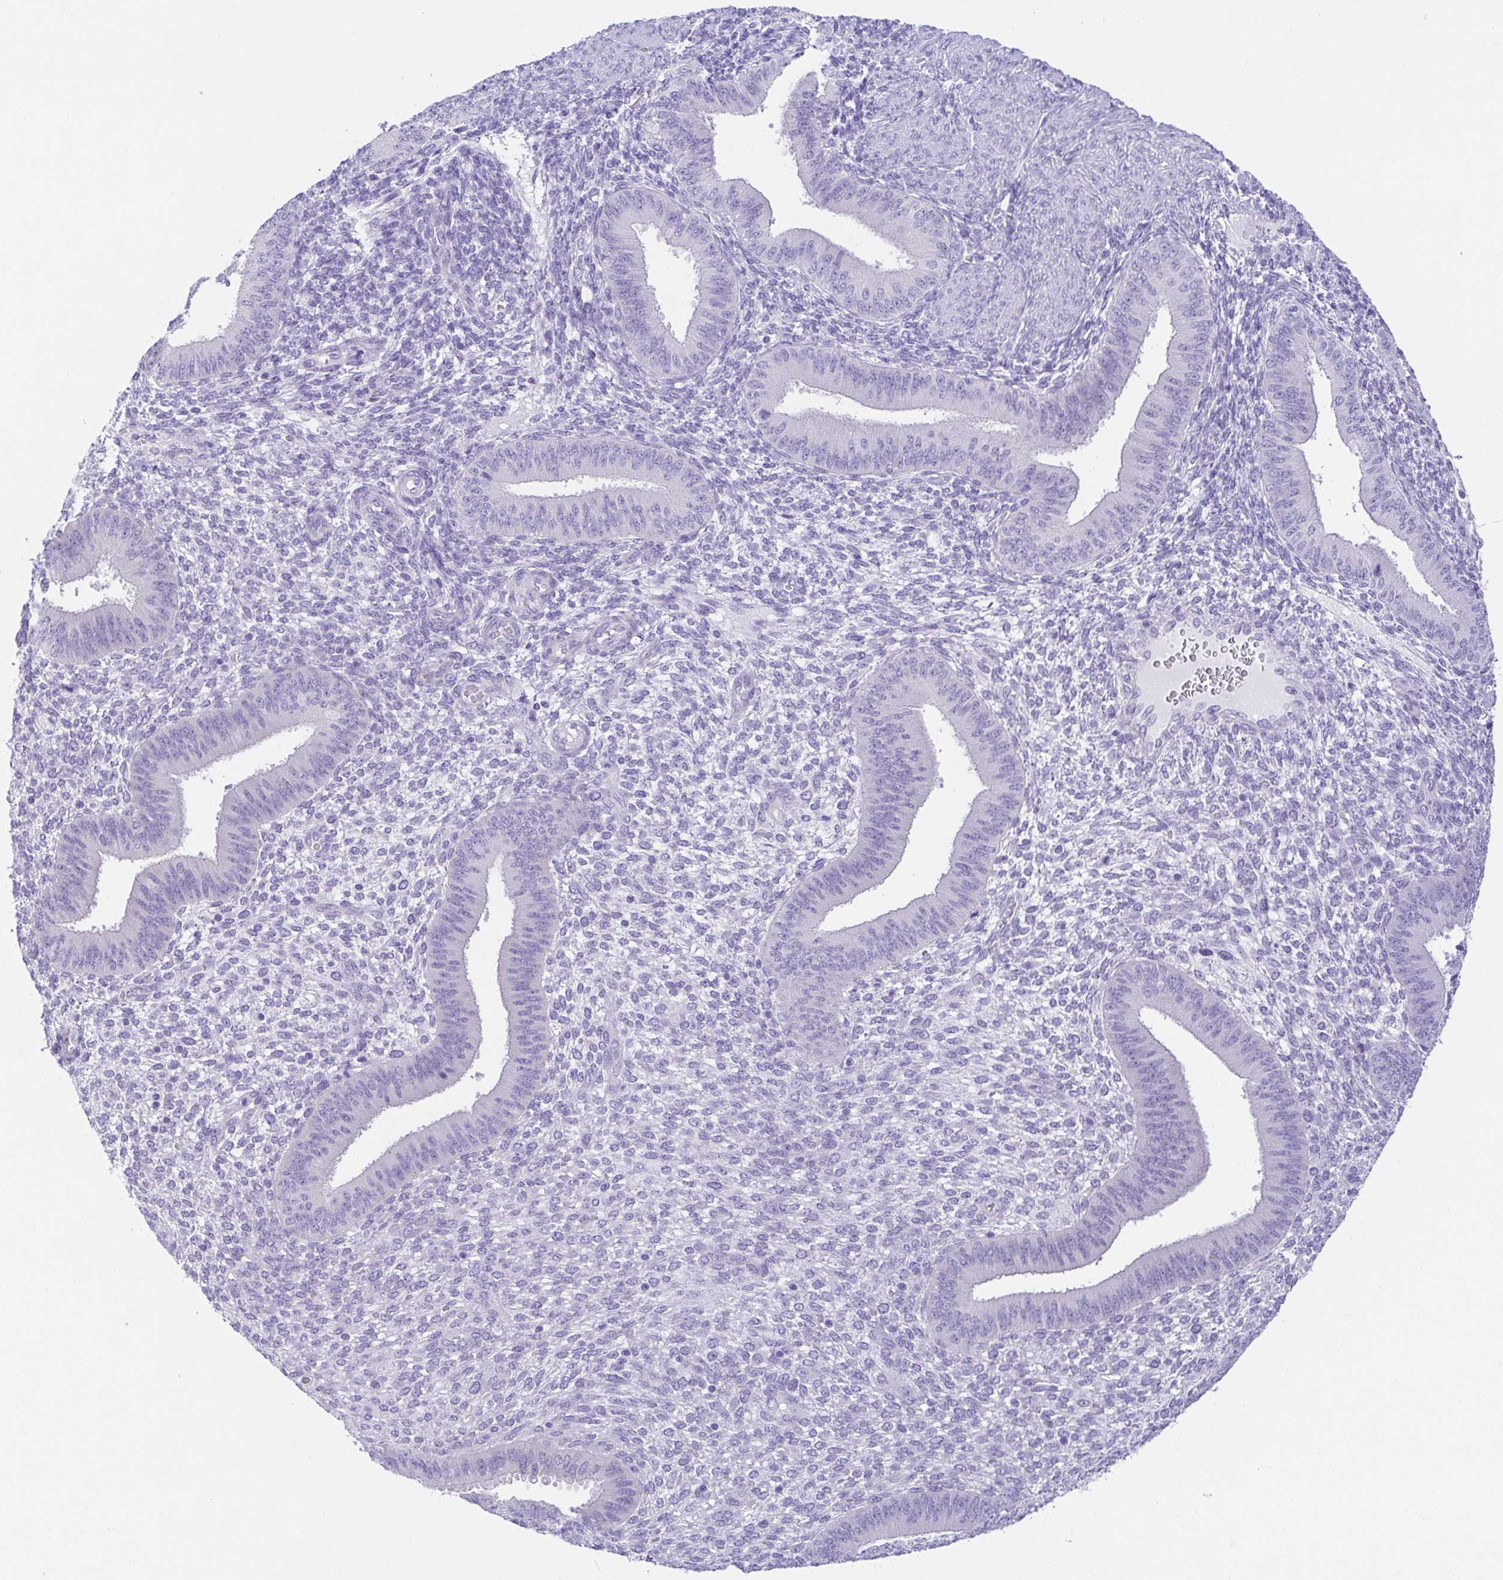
{"staining": {"intensity": "negative", "quantity": "none", "location": "none"}, "tissue": "endometrium", "cell_type": "Cells in endometrial stroma", "image_type": "normal", "snomed": [{"axis": "morphology", "description": "Normal tissue, NOS"}, {"axis": "topography", "description": "Endometrium"}], "caption": "The immunohistochemistry (IHC) image has no significant staining in cells in endometrial stroma of endometrium. The staining was performed using DAB to visualize the protein expression in brown, while the nuclei were stained in blue with hematoxylin (Magnification: 20x).", "gene": "LUZP4", "patient": {"sex": "female", "age": 39}}